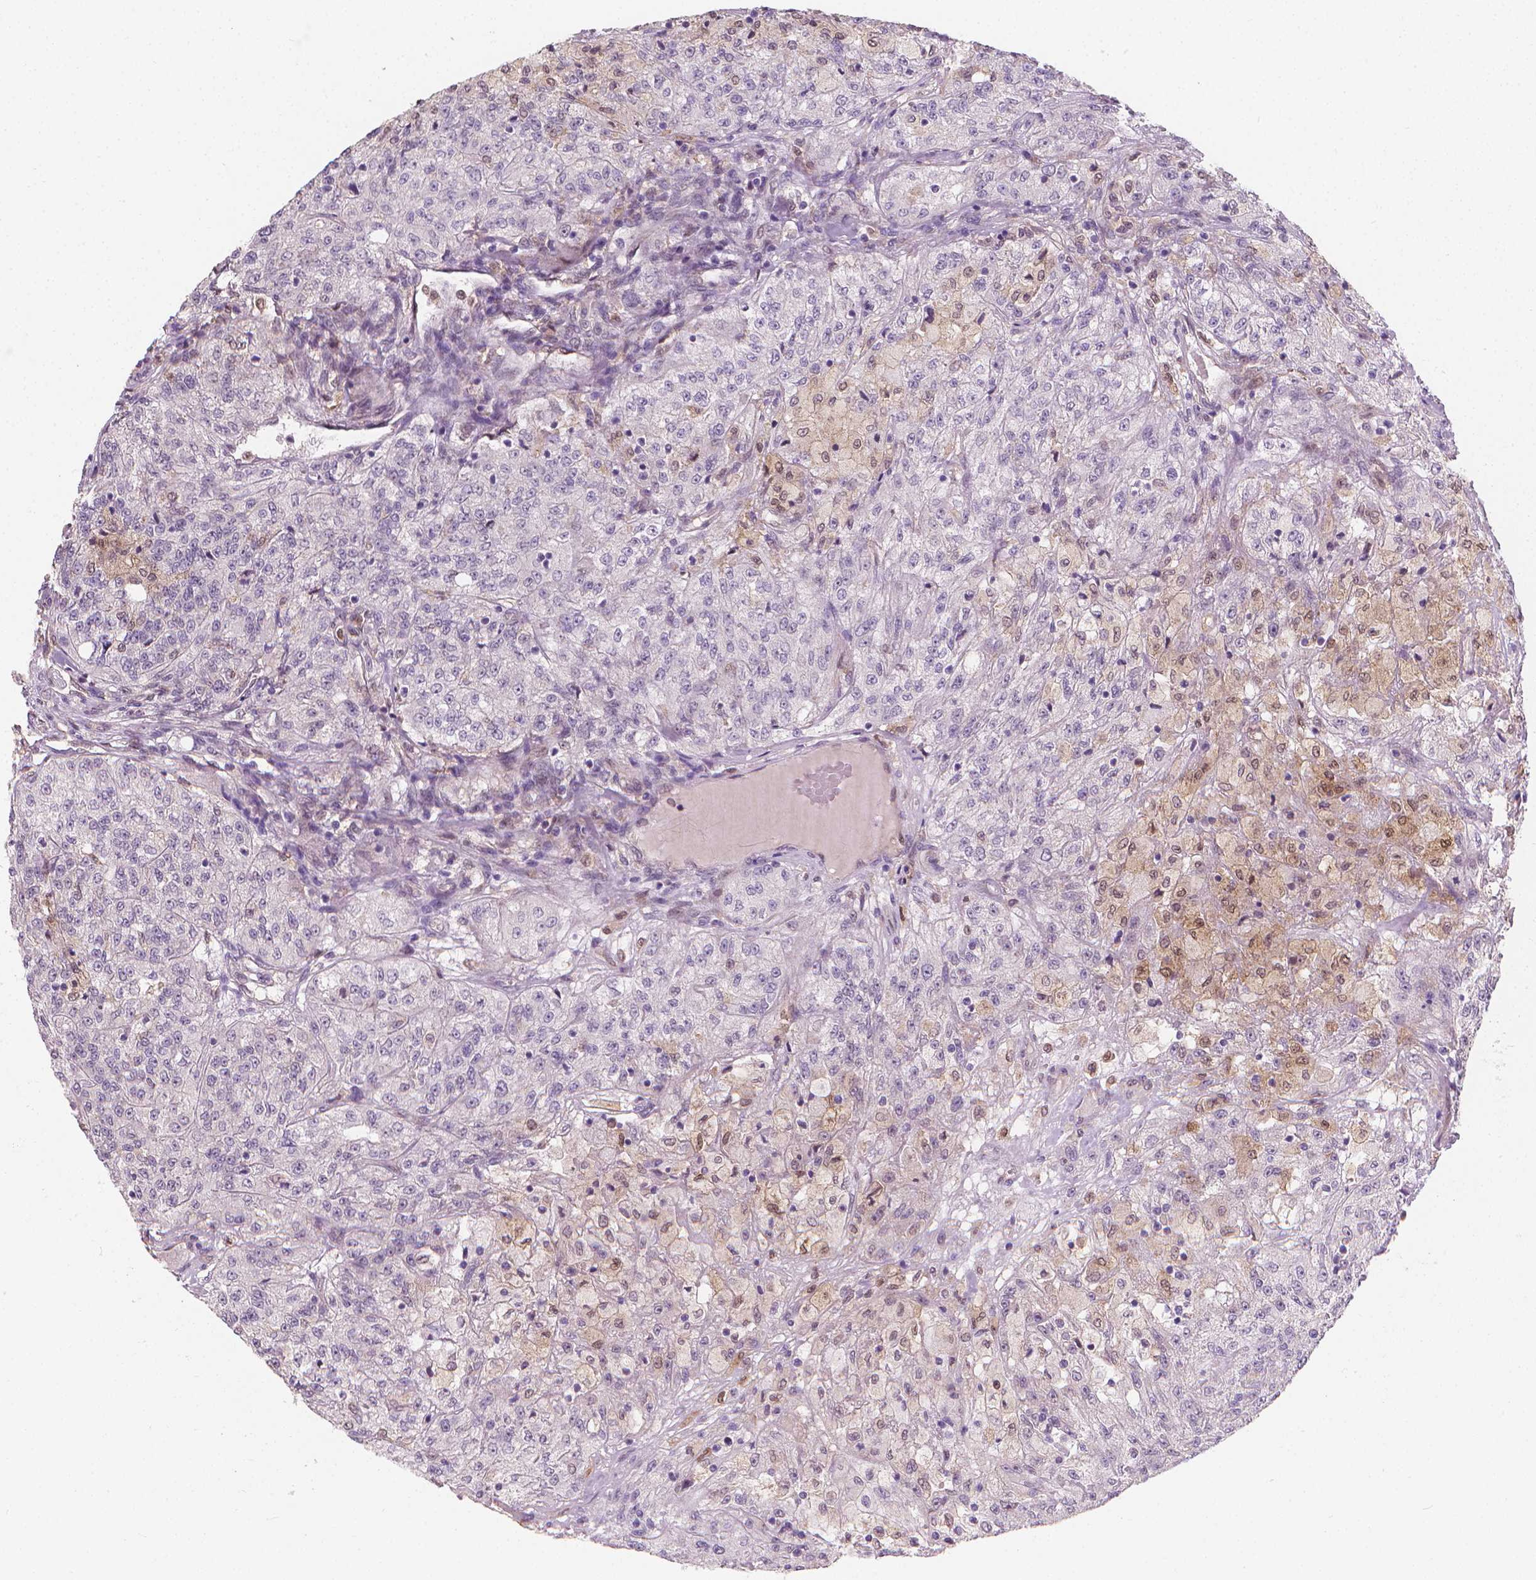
{"staining": {"intensity": "negative", "quantity": "none", "location": "none"}, "tissue": "renal cancer", "cell_type": "Tumor cells", "image_type": "cancer", "snomed": [{"axis": "morphology", "description": "Adenocarcinoma, NOS"}, {"axis": "topography", "description": "Kidney"}], "caption": "Protein analysis of adenocarcinoma (renal) shows no significant staining in tumor cells. (DAB immunohistochemistry (IHC), high magnification).", "gene": "TNFAIP2", "patient": {"sex": "female", "age": 63}}